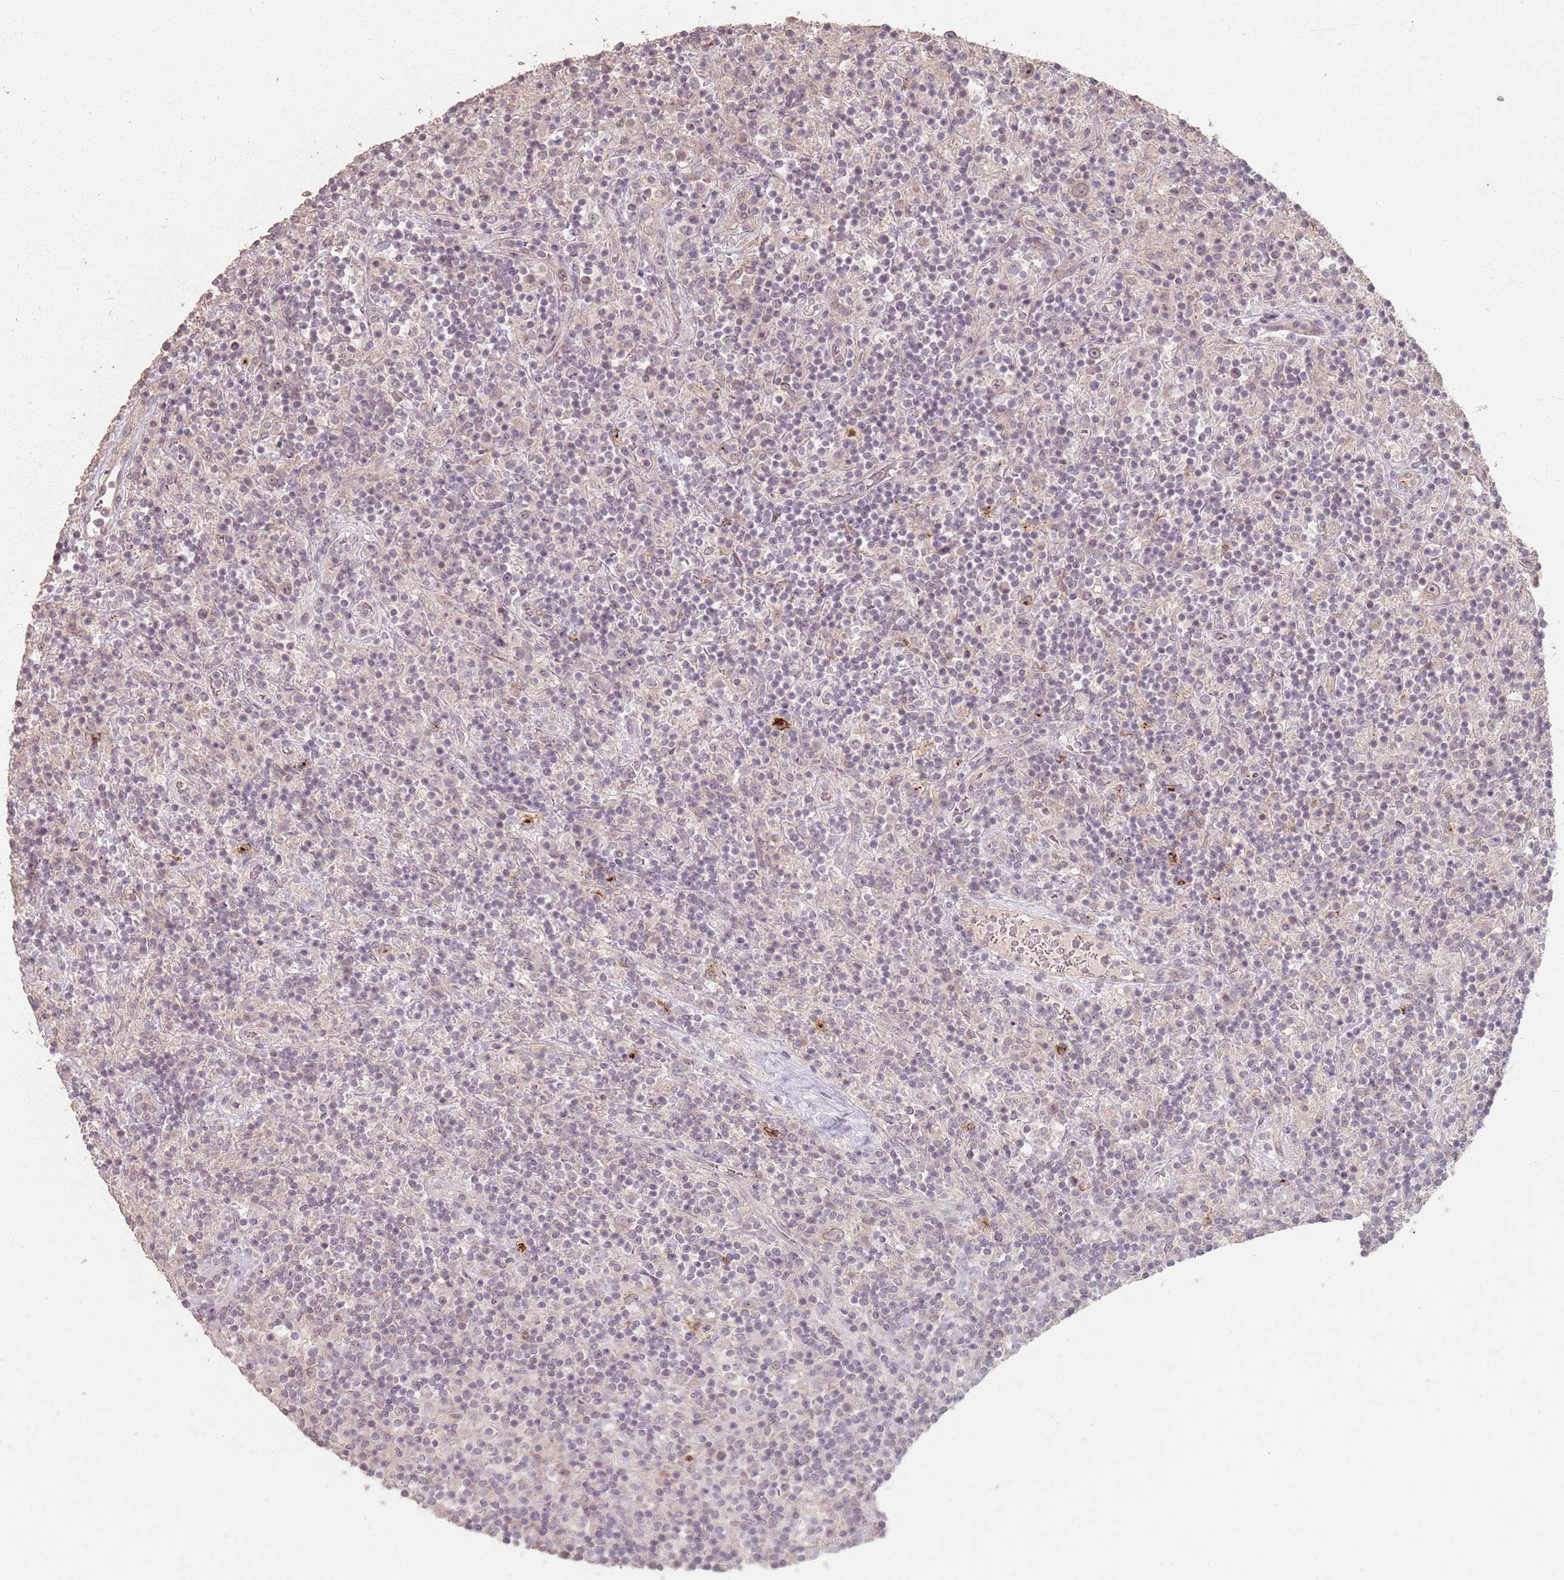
{"staining": {"intensity": "negative", "quantity": "none", "location": "none"}, "tissue": "lymphoma", "cell_type": "Tumor cells", "image_type": "cancer", "snomed": [{"axis": "morphology", "description": "Hodgkin's disease, NOS"}, {"axis": "topography", "description": "Lymph node"}], "caption": "Immunohistochemical staining of human lymphoma displays no significant staining in tumor cells. (Brightfield microscopy of DAB (3,3'-diaminobenzidine) IHC at high magnification).", "gene": "CCDC168", "patient": {"sex": "male", "age": 70}}